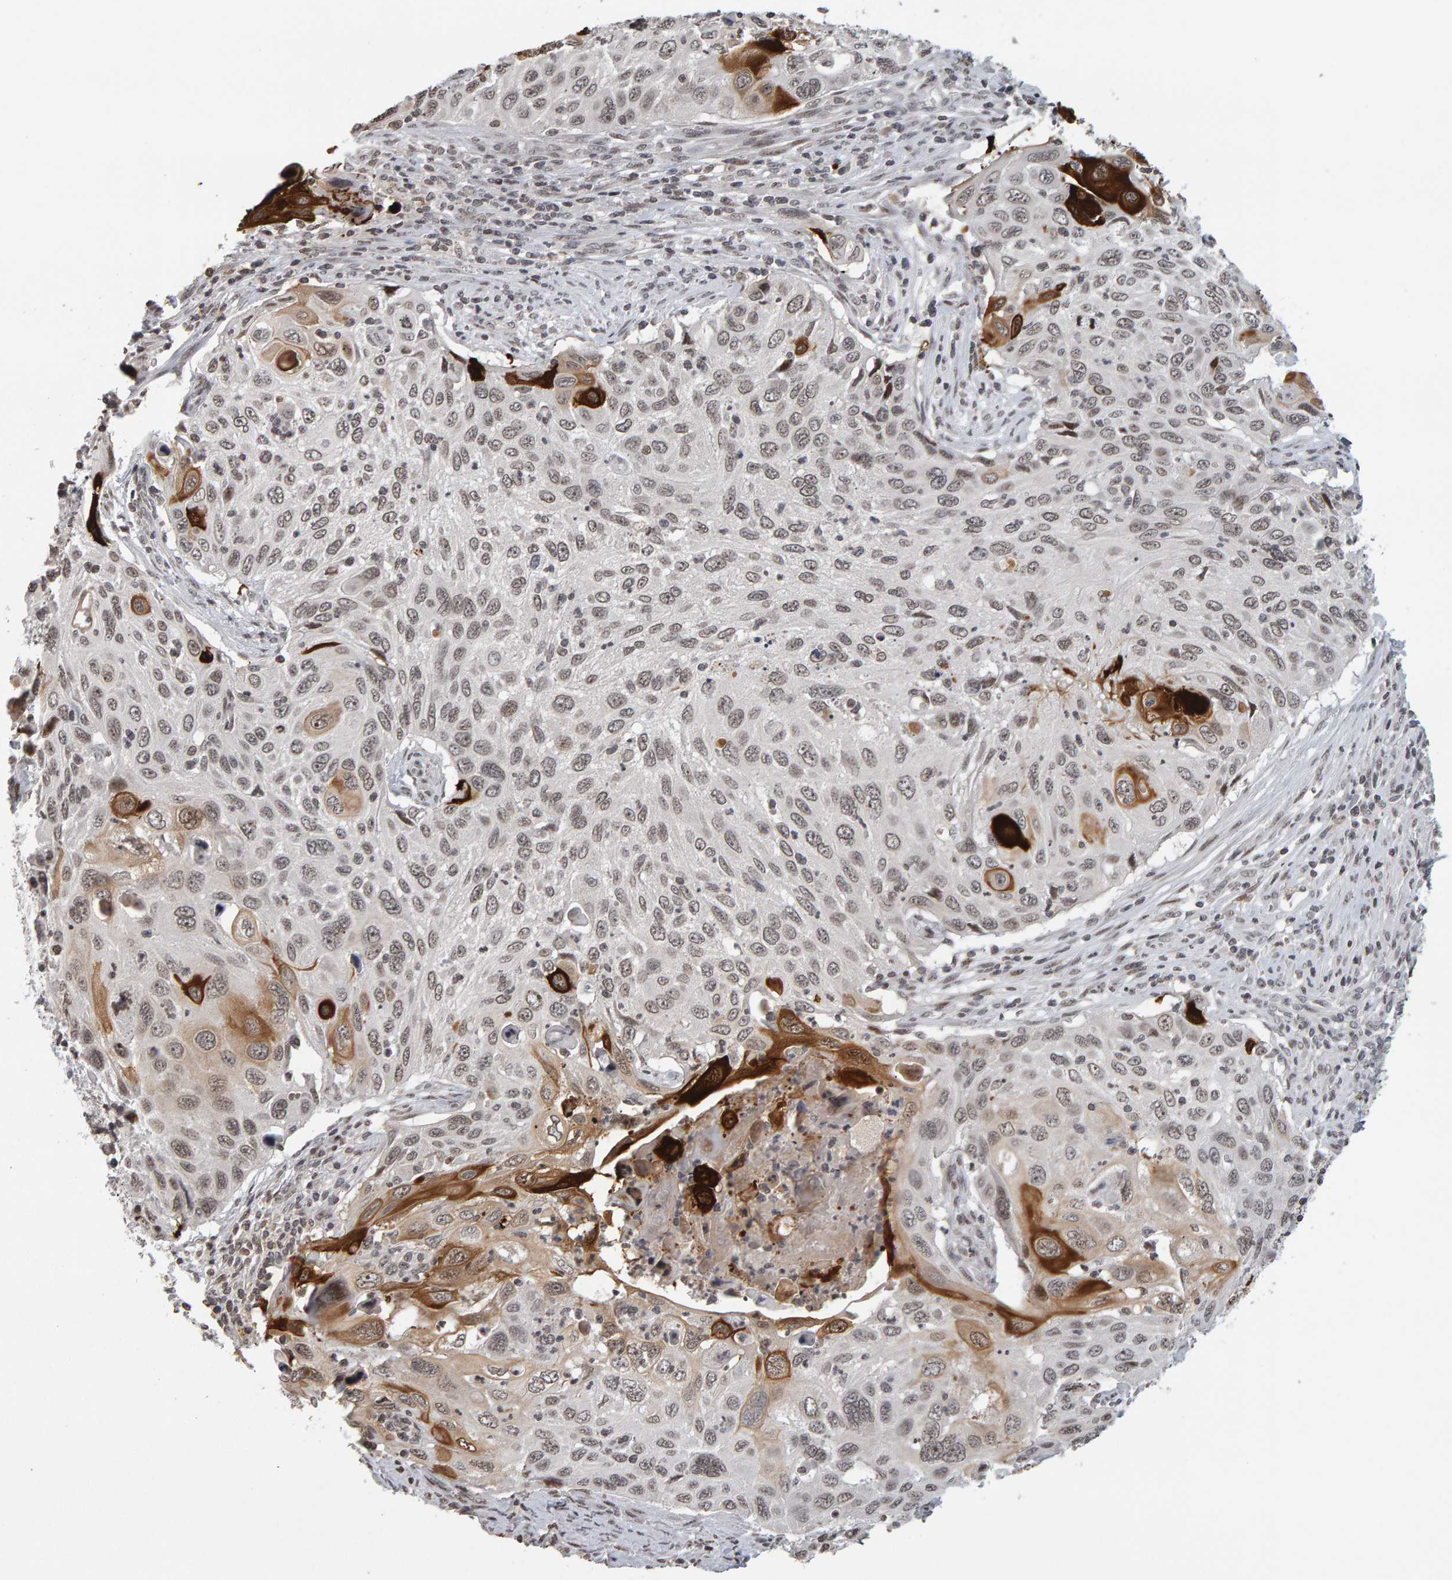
{"staining": {"intensity": "weak", "quantity": ">75%", "location": "cytoplasmic/membranous,nuclear"}, "tissue": "cervical cancer", "cell_type": "Tumor cells", "image_type": "cancer", "snomed": [{"axis": "morphology", "description": "Squamous cell carcinoma, NOS"}, {"axis": "topography", "description": "Cervix"}], "caption": "This micrograph displays IHC staining of cervical squamous cell carcinoma, with low weak cytoplasmic/membranous and nuclear expression in about >75% of tumor cells.", "gene": "TRAM1", "patient": {"sex": "female", "age": 70}}